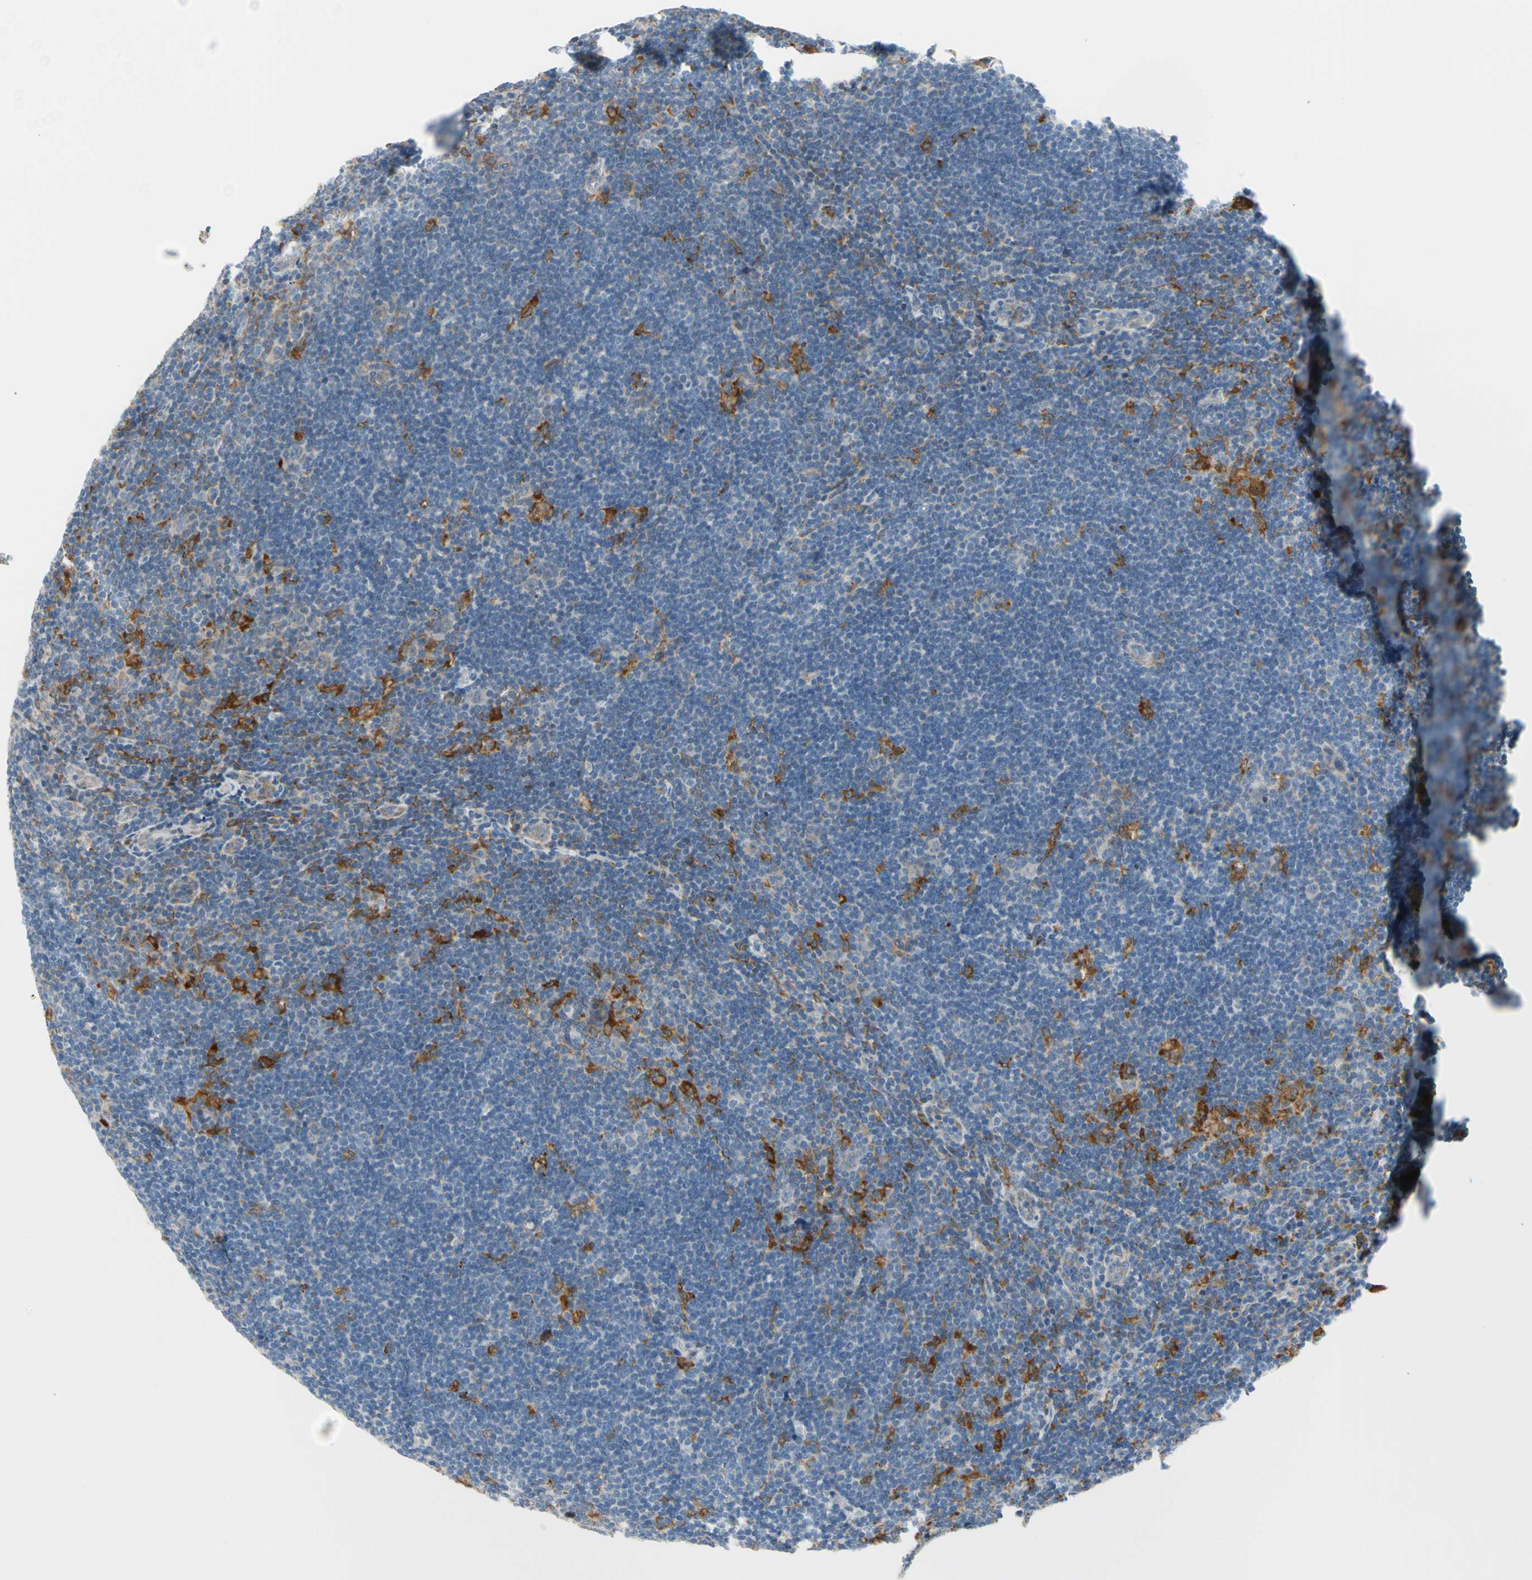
{"staining": {"intensity": "negative", "quantity": "none", "location": "none"}, "tissue": "lymphoma", "cell_type": "Tumor cells", "image_type": "cancer", "snomed": [{"axis": "morphology", "description": "Hodgkin's disease, NOS"}, {"axis": "topography", "description": "Lymph node"}], "caption": "DAB (3,3'-diaminobenzidine) immunohistochemical staining of Hodgkin's disease demonstrates no significant staining in tumor cells. The staining was performed using DAB (3,3'-diaminobenzidine) to visualize the protein expression in brown, while the nuclei were stained in blue with hematoxylin (Magnification: 20x).", "gene": "LRPAP1", "patient": {"sex": "female", "age": 57}}